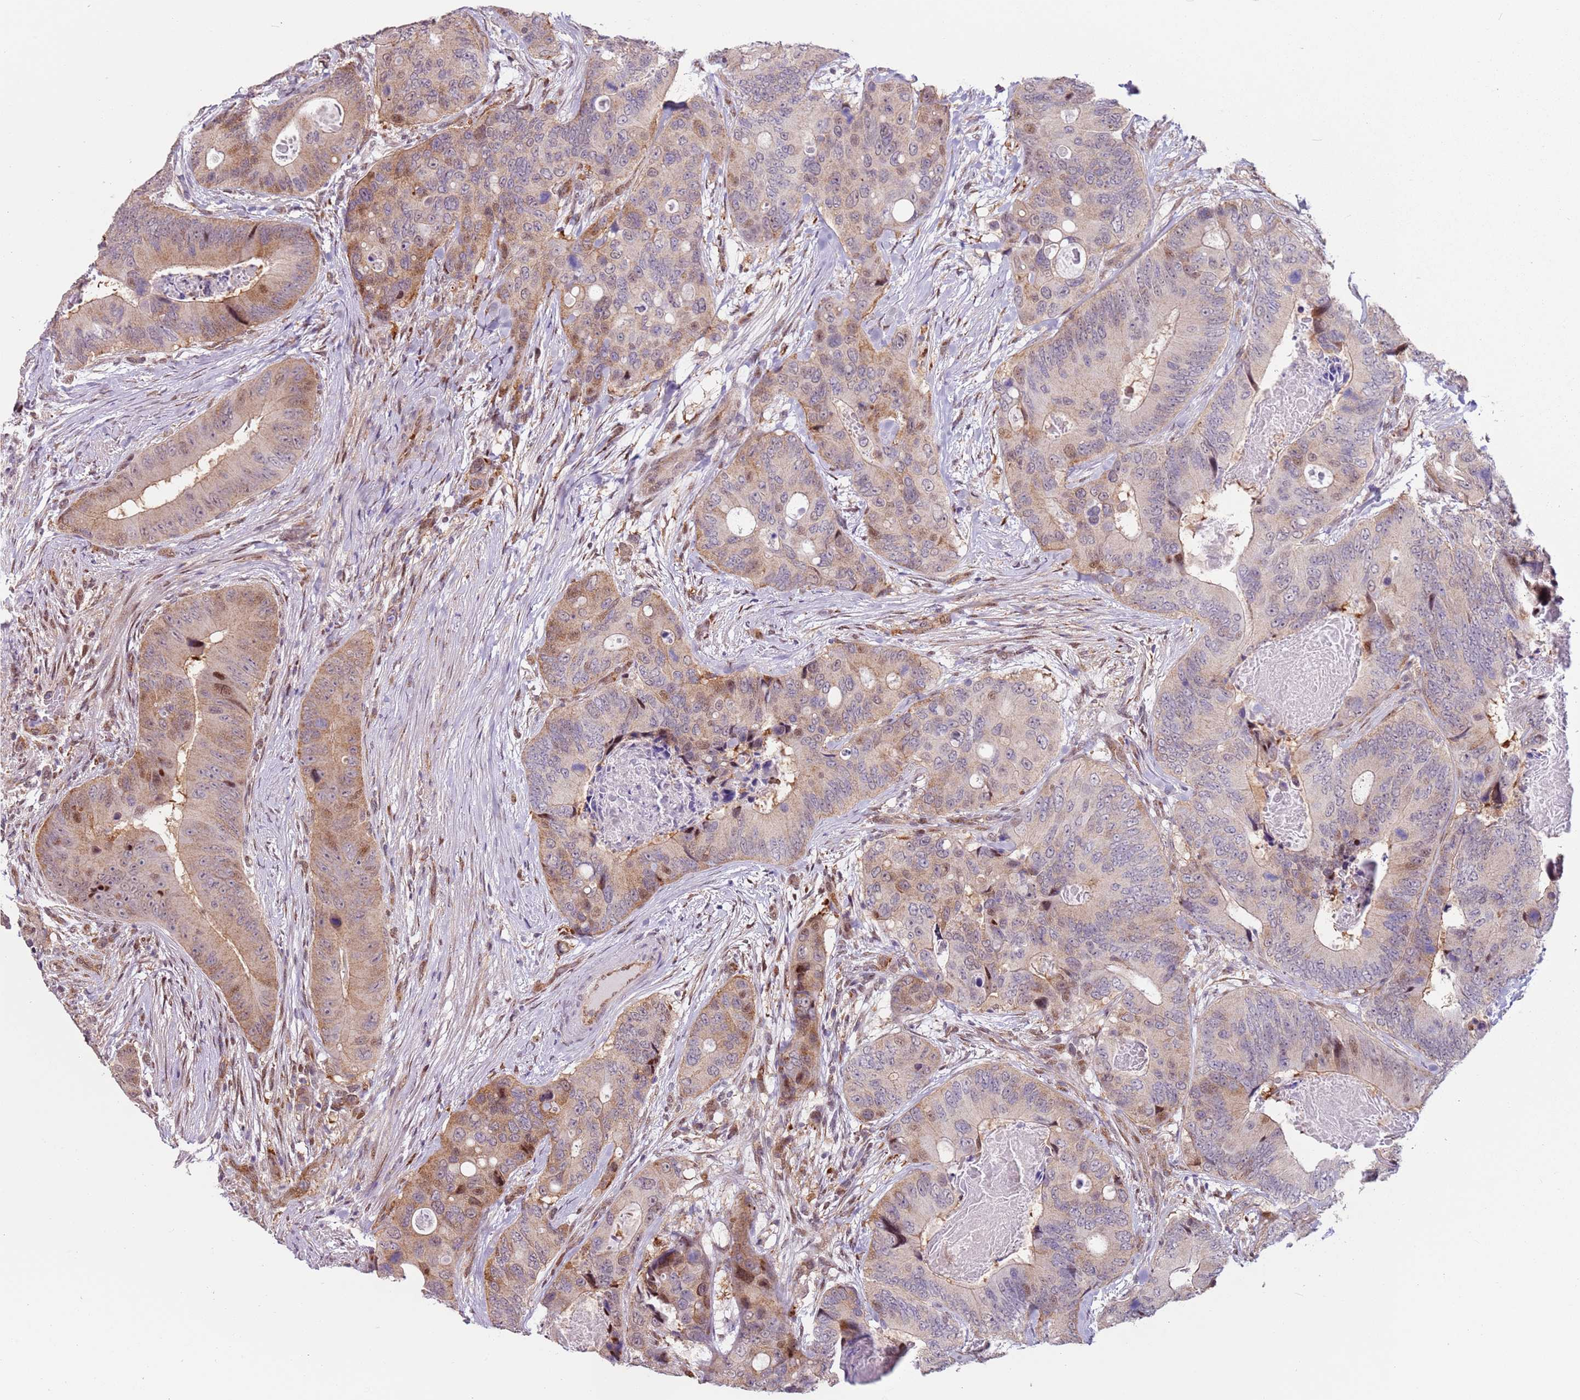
{"staining": {"intensity": "moderate", "quantity": "25%-75%", "location": "cytoplasmic/membranous,nuclear"}, "tissue": "colorectal cancer", "cell_type": "Tumor cells", "image_type": "cancer", "snomed": [{"axis": "morphology", "description": "Adenocarcinoma, NOS"}, {"axis": "topography", "description": "Colon"}], "caption": "Protein expression analysis of colorectal cancer (adenocarcinoma) shows moderate cytoplasmic/membranous and nuclear positivity in about 25%-75% of tumor cells. The protein is stained brown, and the nuclei are stained in blue (DAB IHC with brightfield microscopy, high magnification).", "gene": "PSMD4", "patient": {"sex": "male", "age": 84}}